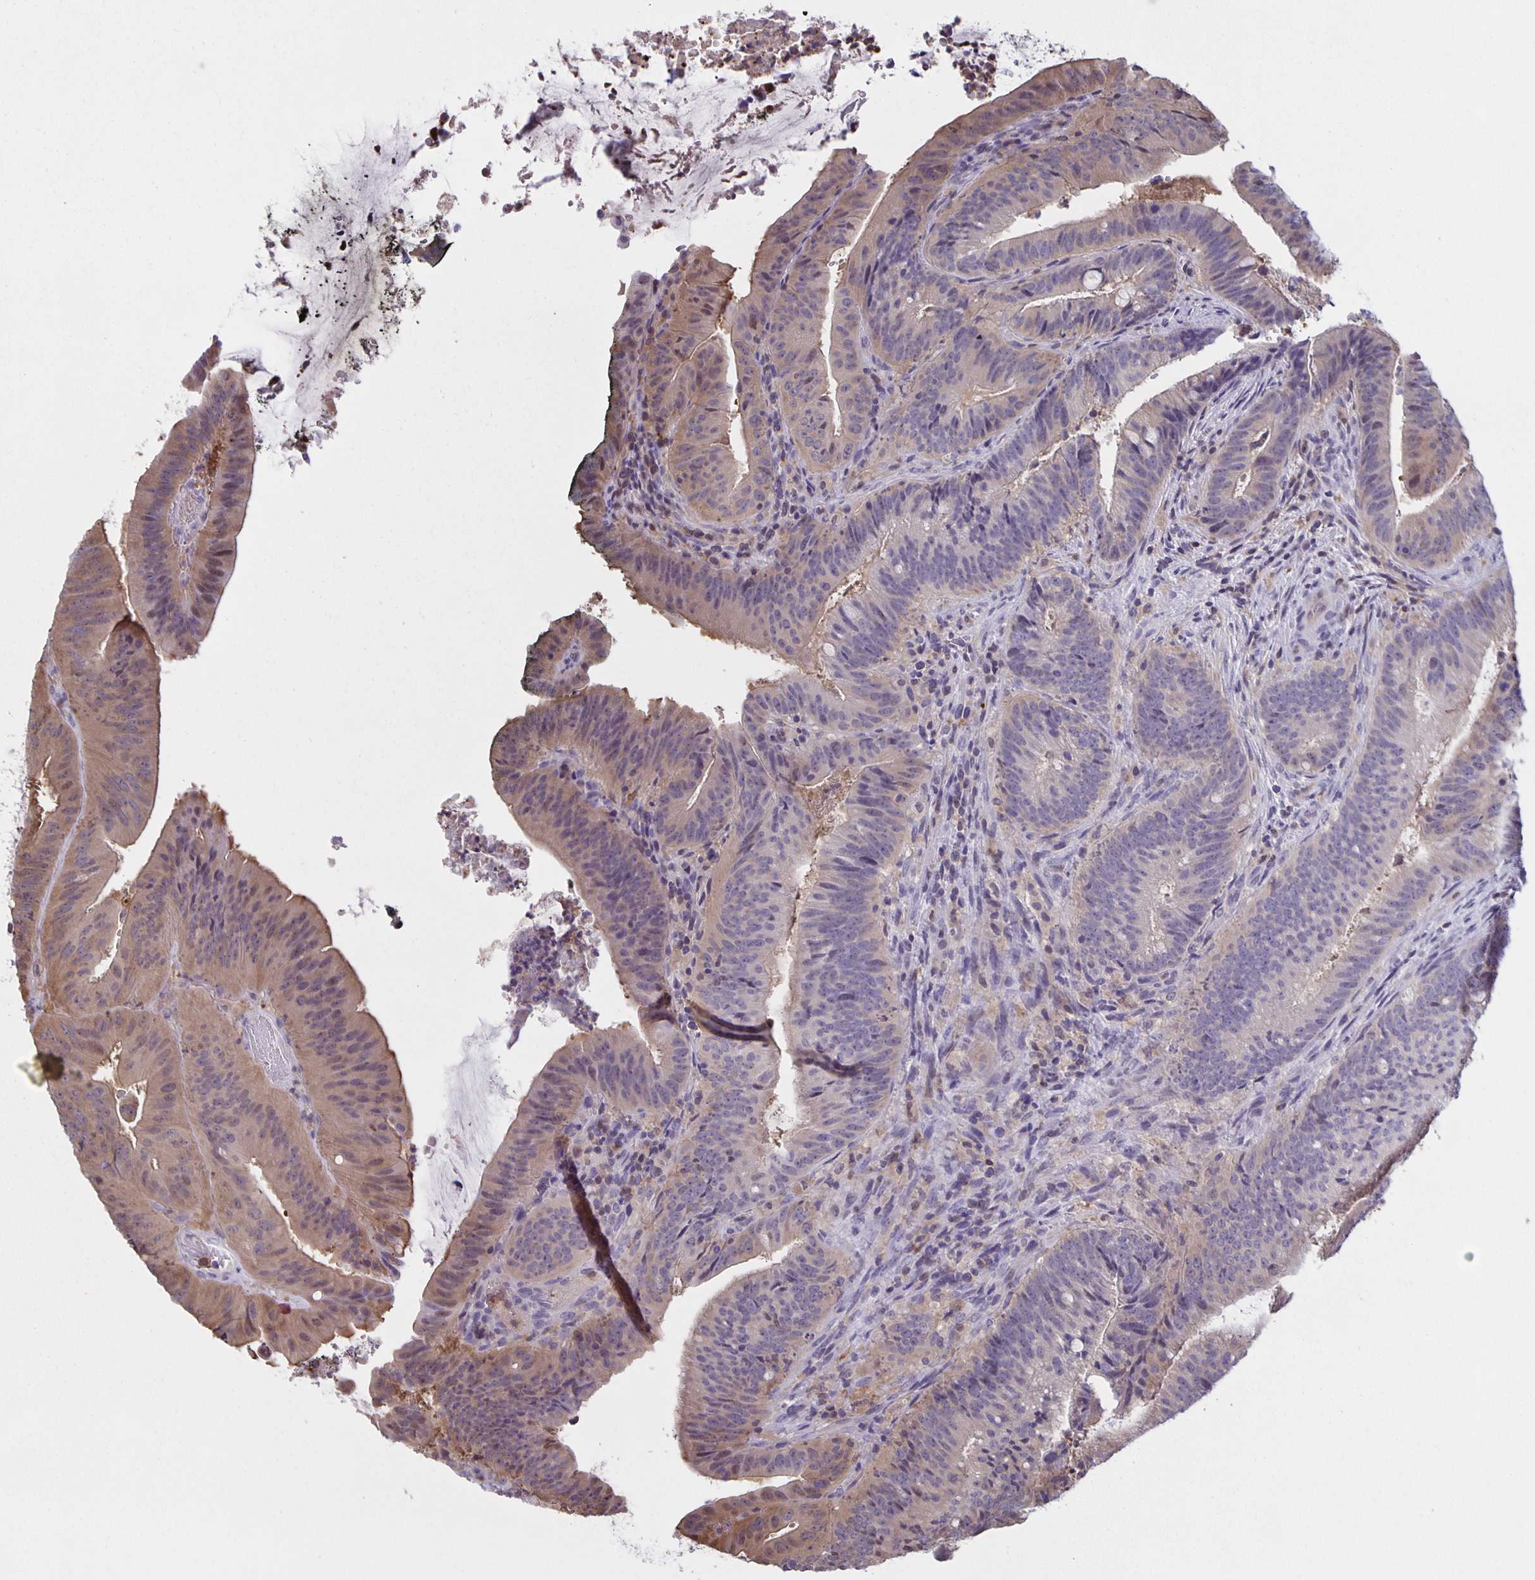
{"staining": {"intensity": "weak", "quantity": "<25%", "location": "cytoplasmic/membranous"}, "tissue": "colorectal cancer", "cell_type": "Tumor cells", "image_type": "cancer", "snomed": [{"axis": "morphology", "description": "Adenocarcinoma, NOS"}, {"axis": "topography", "description": "Colon"}], "caption": "The histopathology image demonstrates no staining of tumor cells in colorectal cancer.", "gene": "MARCHF6", "patient": {"sex": "female", "age": 43}}